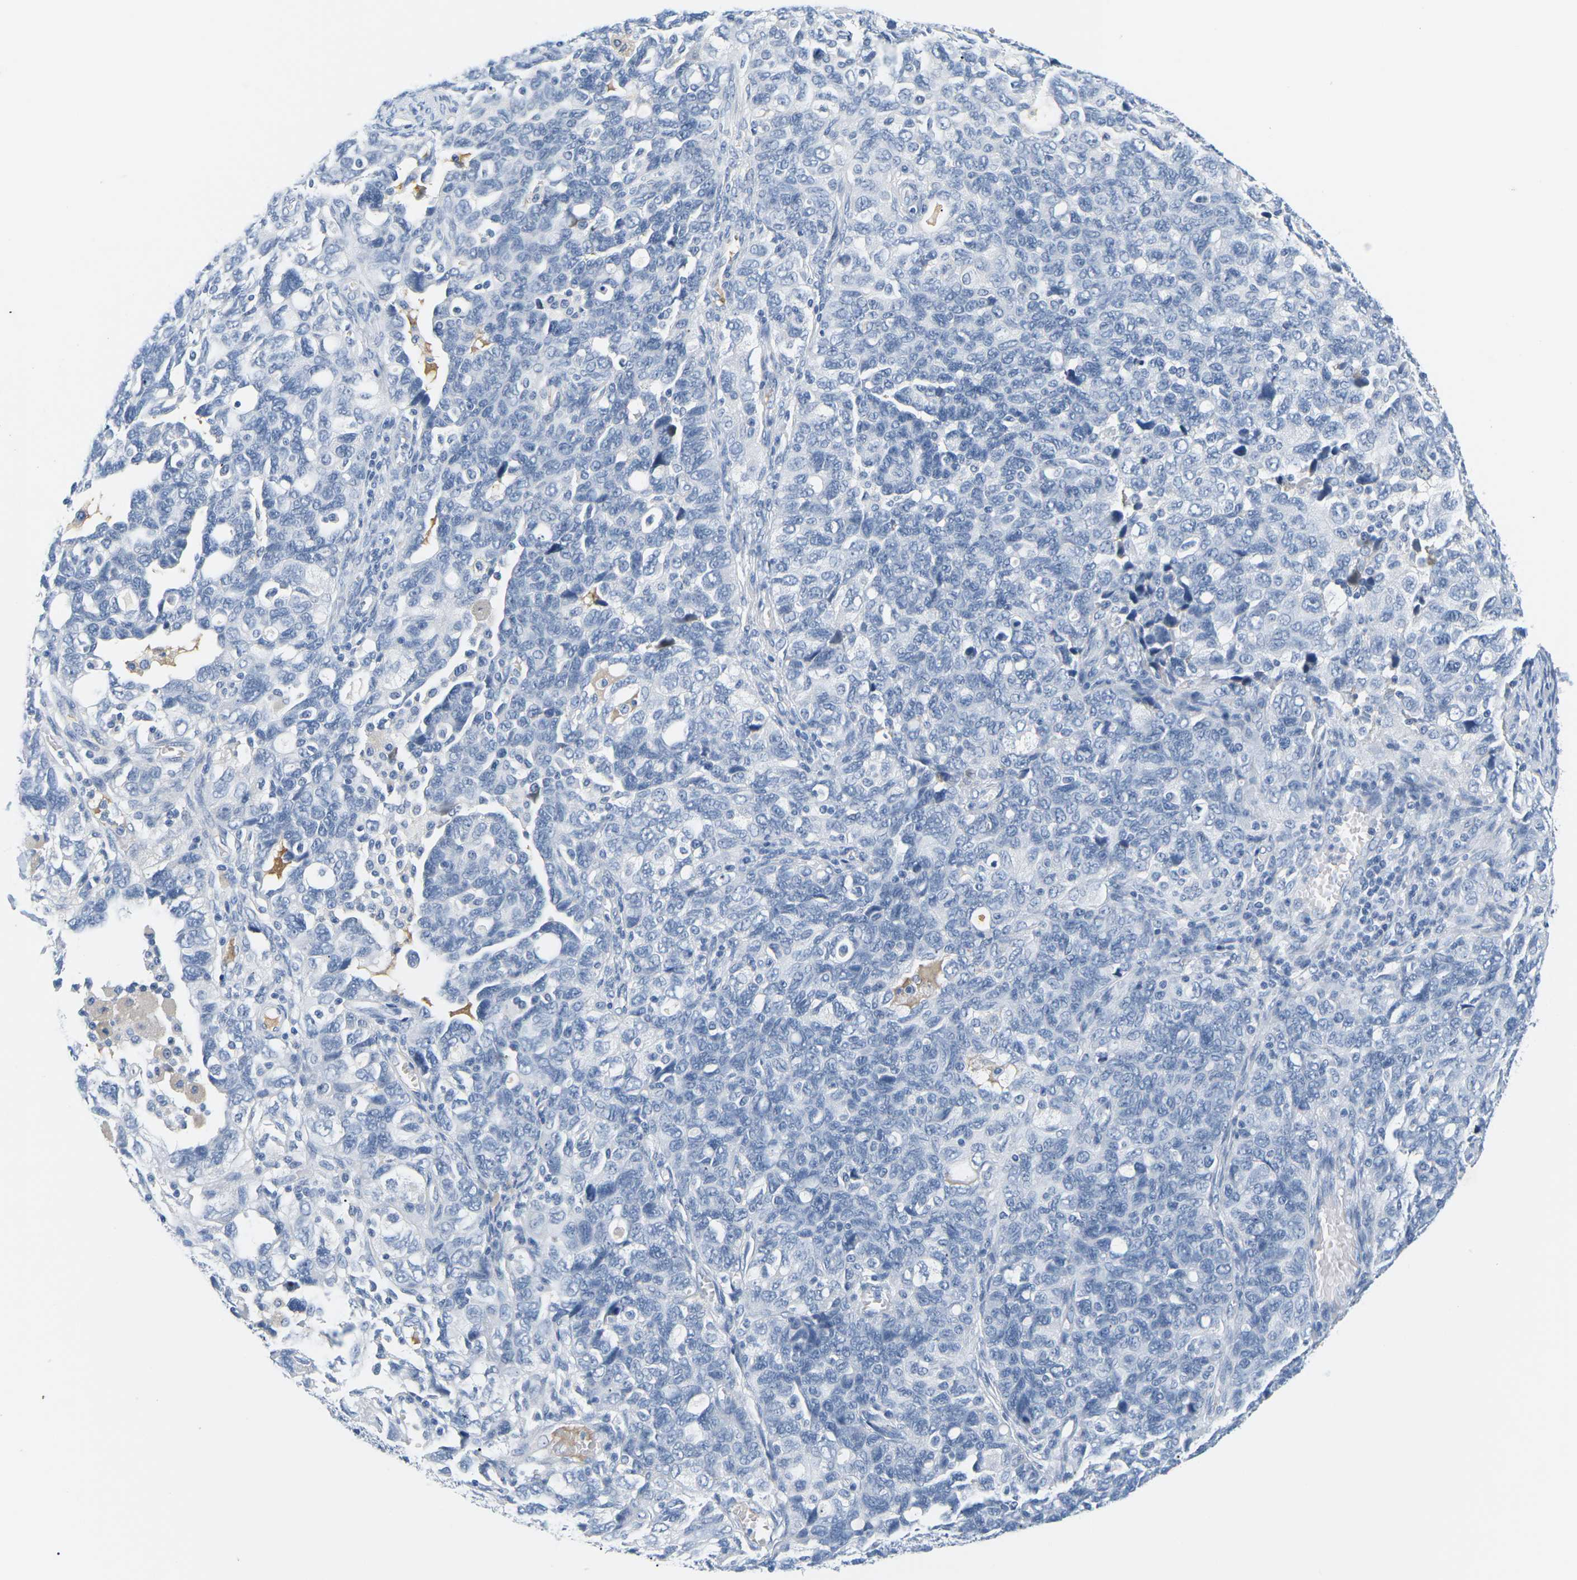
{"staining": {"intensity": "negative", "quantity": "none", "location": "none"}, "tissue": "ovarian cancer", "cell_type": "Tumor cells", "image_type": "cancer", "snomed": [{"axis": "morphology", "description": "Carcinoma, NOS"}, {"axis": "morphology", "description": "Cystadenocarcinoma, serous, NOS"}, {"axis": "topography", "description": "Ovary"}], "caption": "DAB immunohistochemical staining of ovarian cancer demonstrates no significant positivity in tumor cells. Brightfield microscopy of immunohistochemistry stained with DAB (brown) and hematoxylin (blue), captured at high magnification.", "gene": "APOB", "patient": {"sex": "female", "age": 69}}